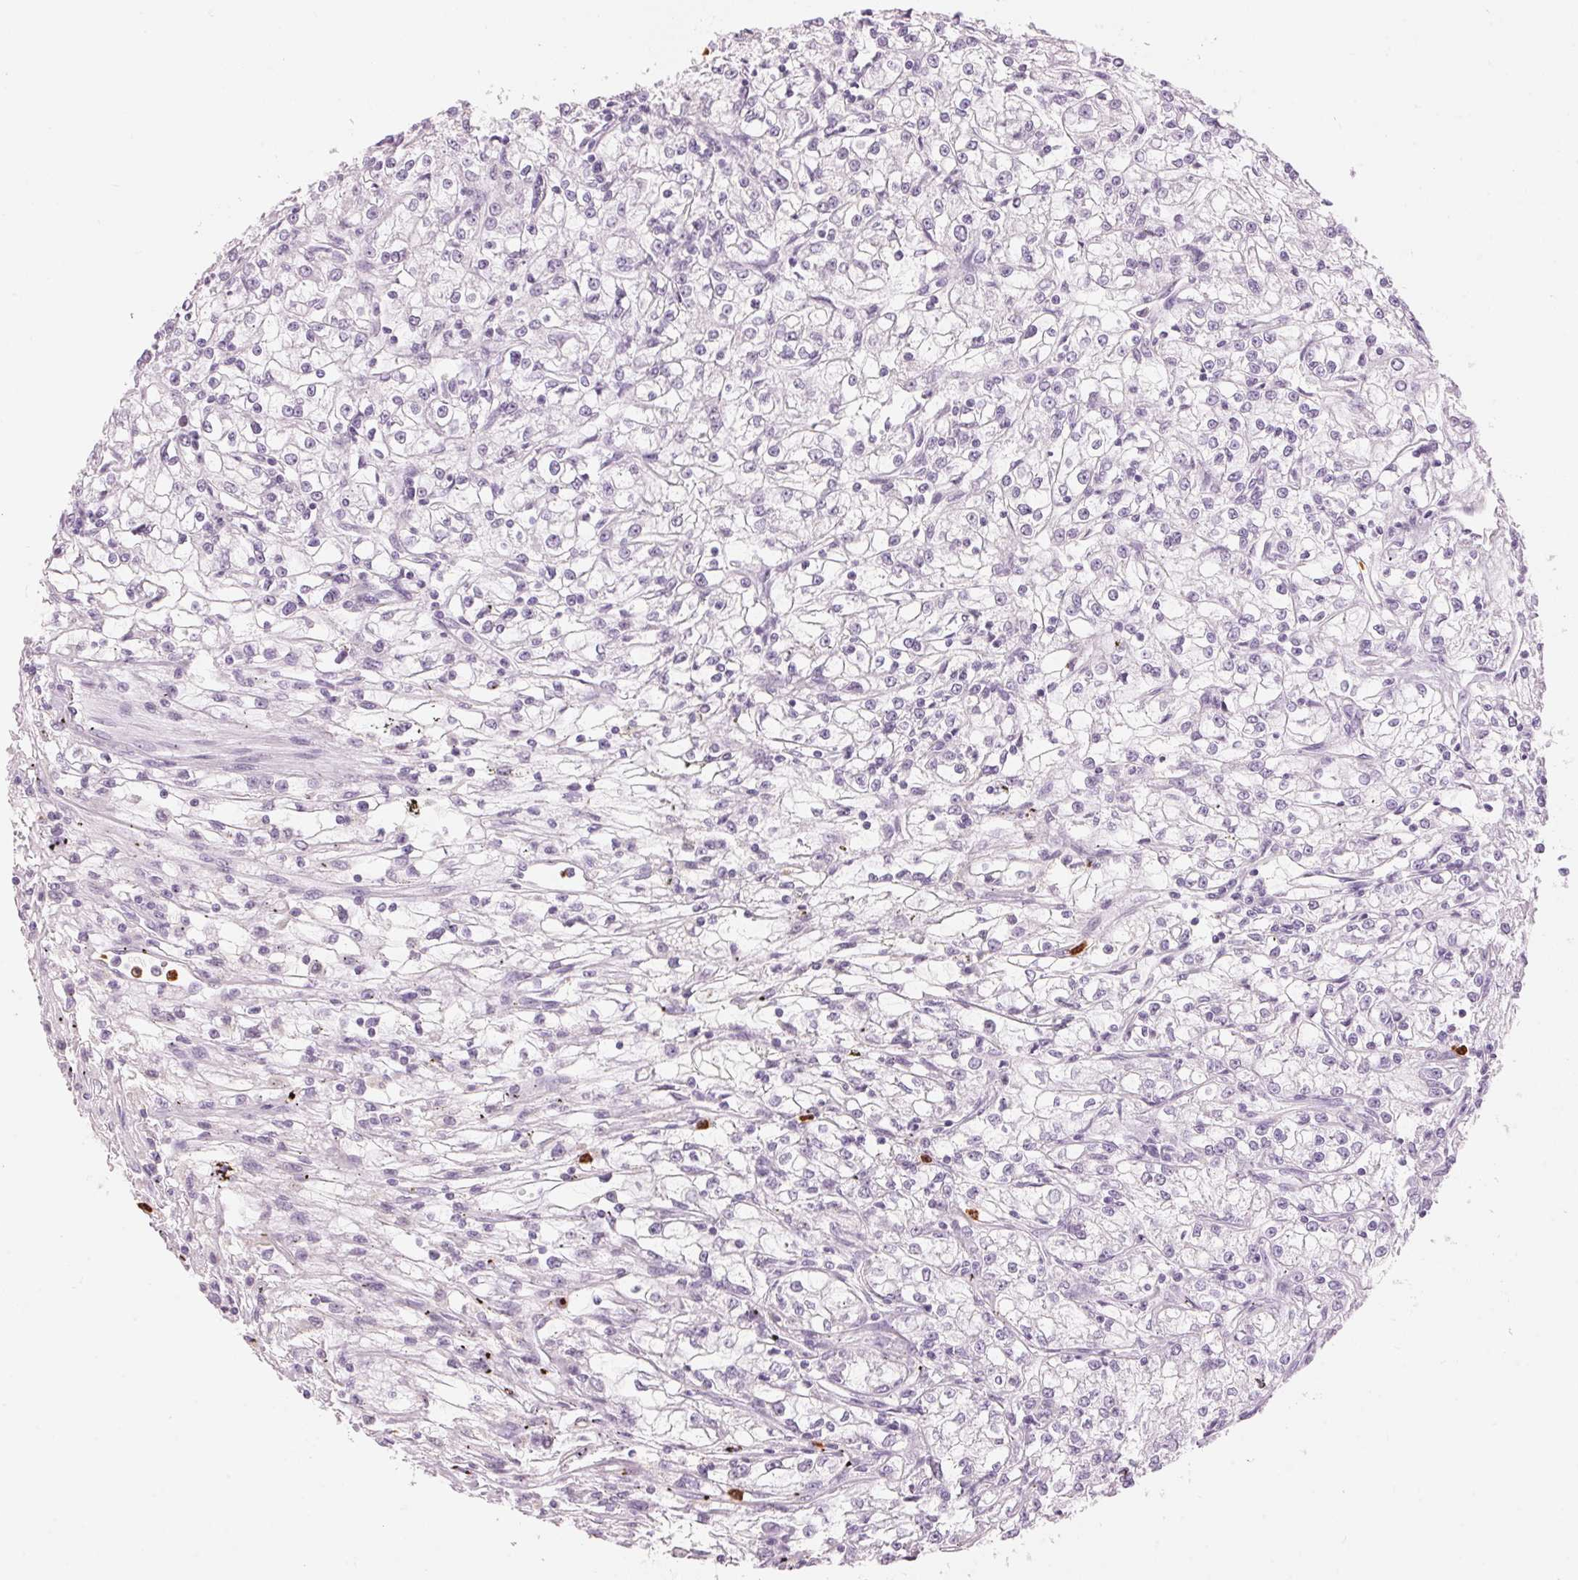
{"staining": {"intensity": "negative", "quantity": "none", "location": "none"}, "tissue": "renal cancer", "cell_type": "Tumor cells", "image_type": "cancer", "snomed": [{"axis": "morphology", "description": "Adenocarcinoma, NOS"}, {"axis": "topography", "description": "Kidney"}], "caption": "High magnification brightfield microscopy of renal adenocarcinoma stained with DAB (brown) and counterstained with hematoxylin (blue): tumor cells show no significant staining. The staining was performed using DAB (3,3'-diaminobenzidine) to visualize the protein expression in brown, while the nuclei were stained in blue with hematoxylin (Magnification: 20x).", "gene": "KLK7", "patient": {"sex": "female", "age": 59}}